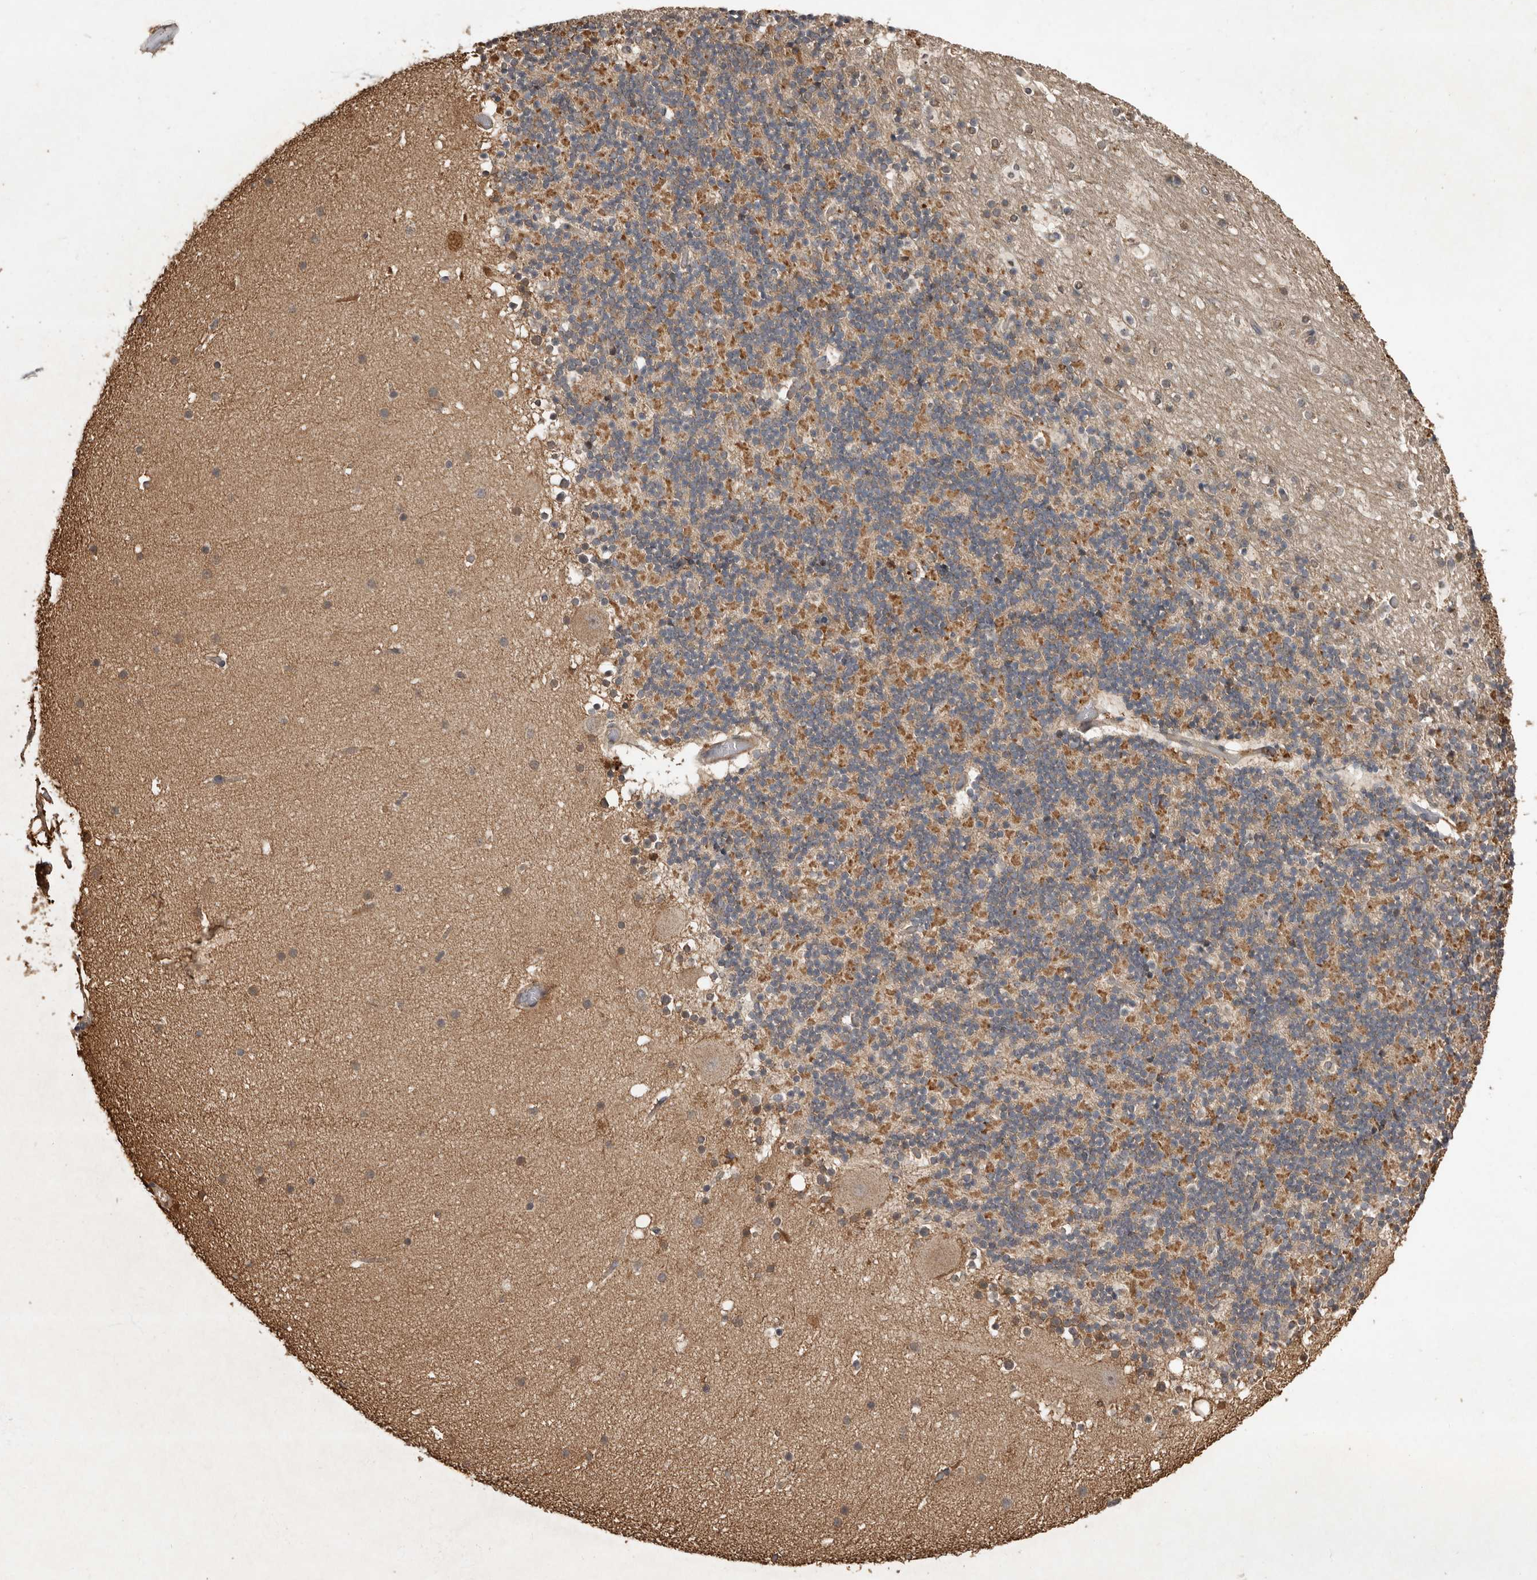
{"staining": {"intensity": "moderate", "quantity": ">75%", "location": "cytoplasmic/membranous"}, "tissue": "cerebellum", "cell_type": "Cells in granular layer", "image_type": "normal", "snomed": [{"axis": "morphology", "description": "Normal tissue, NOS"}, {"axis": "topography", "description": "Cerebellum"}], "caption": "DAB immunohistochemical staining of unremarkable human cerebellum shows moderate cytoplasmic/membranous protein staining in approximately >75% of cells in granular layer.", "gene": "KIF26B", "patient": {"sex": "male", "age": 57}}